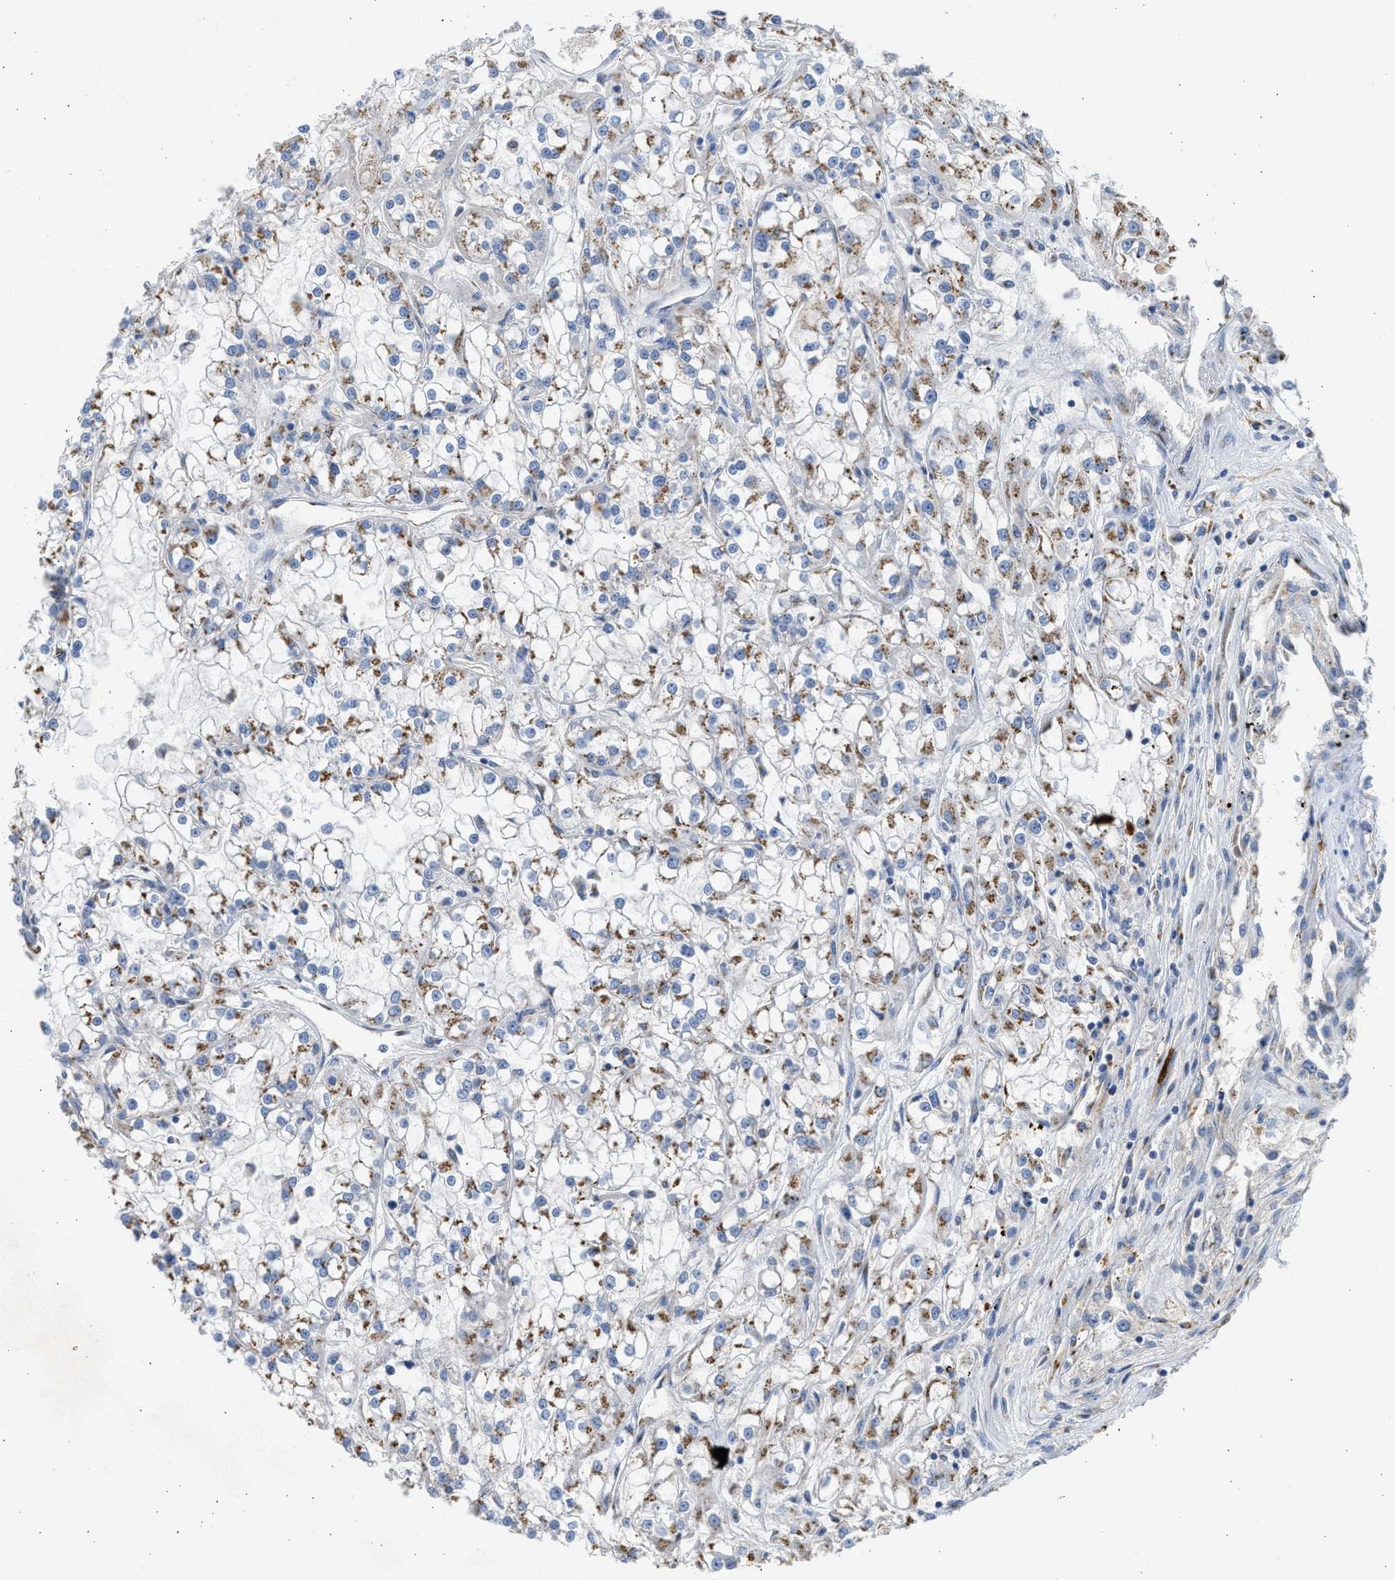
{"staining": {"intensity": "moderate", "quantity": "25%-75%", "location": "cytoplasmic/membranous"}, "tissue": "renal cancer", "cell_type": "Tumor cells", "image_type": "cancer", "snomed": [{"axis": "morphology", "description": "Adenocarcinoma, NOS"}, {"axis": "topography", "description": "Kidney"}], "caption": "IHC photomicrograph of renal cancer (adenocarcinoma) stained for a protein (brown), which exhibits medium levels of moderate cytoplasmic/membranous positivity in about 25%-75% of tumor cells.", "gene": "IPO8", "patient": {"sex": "female", "age": 52}}